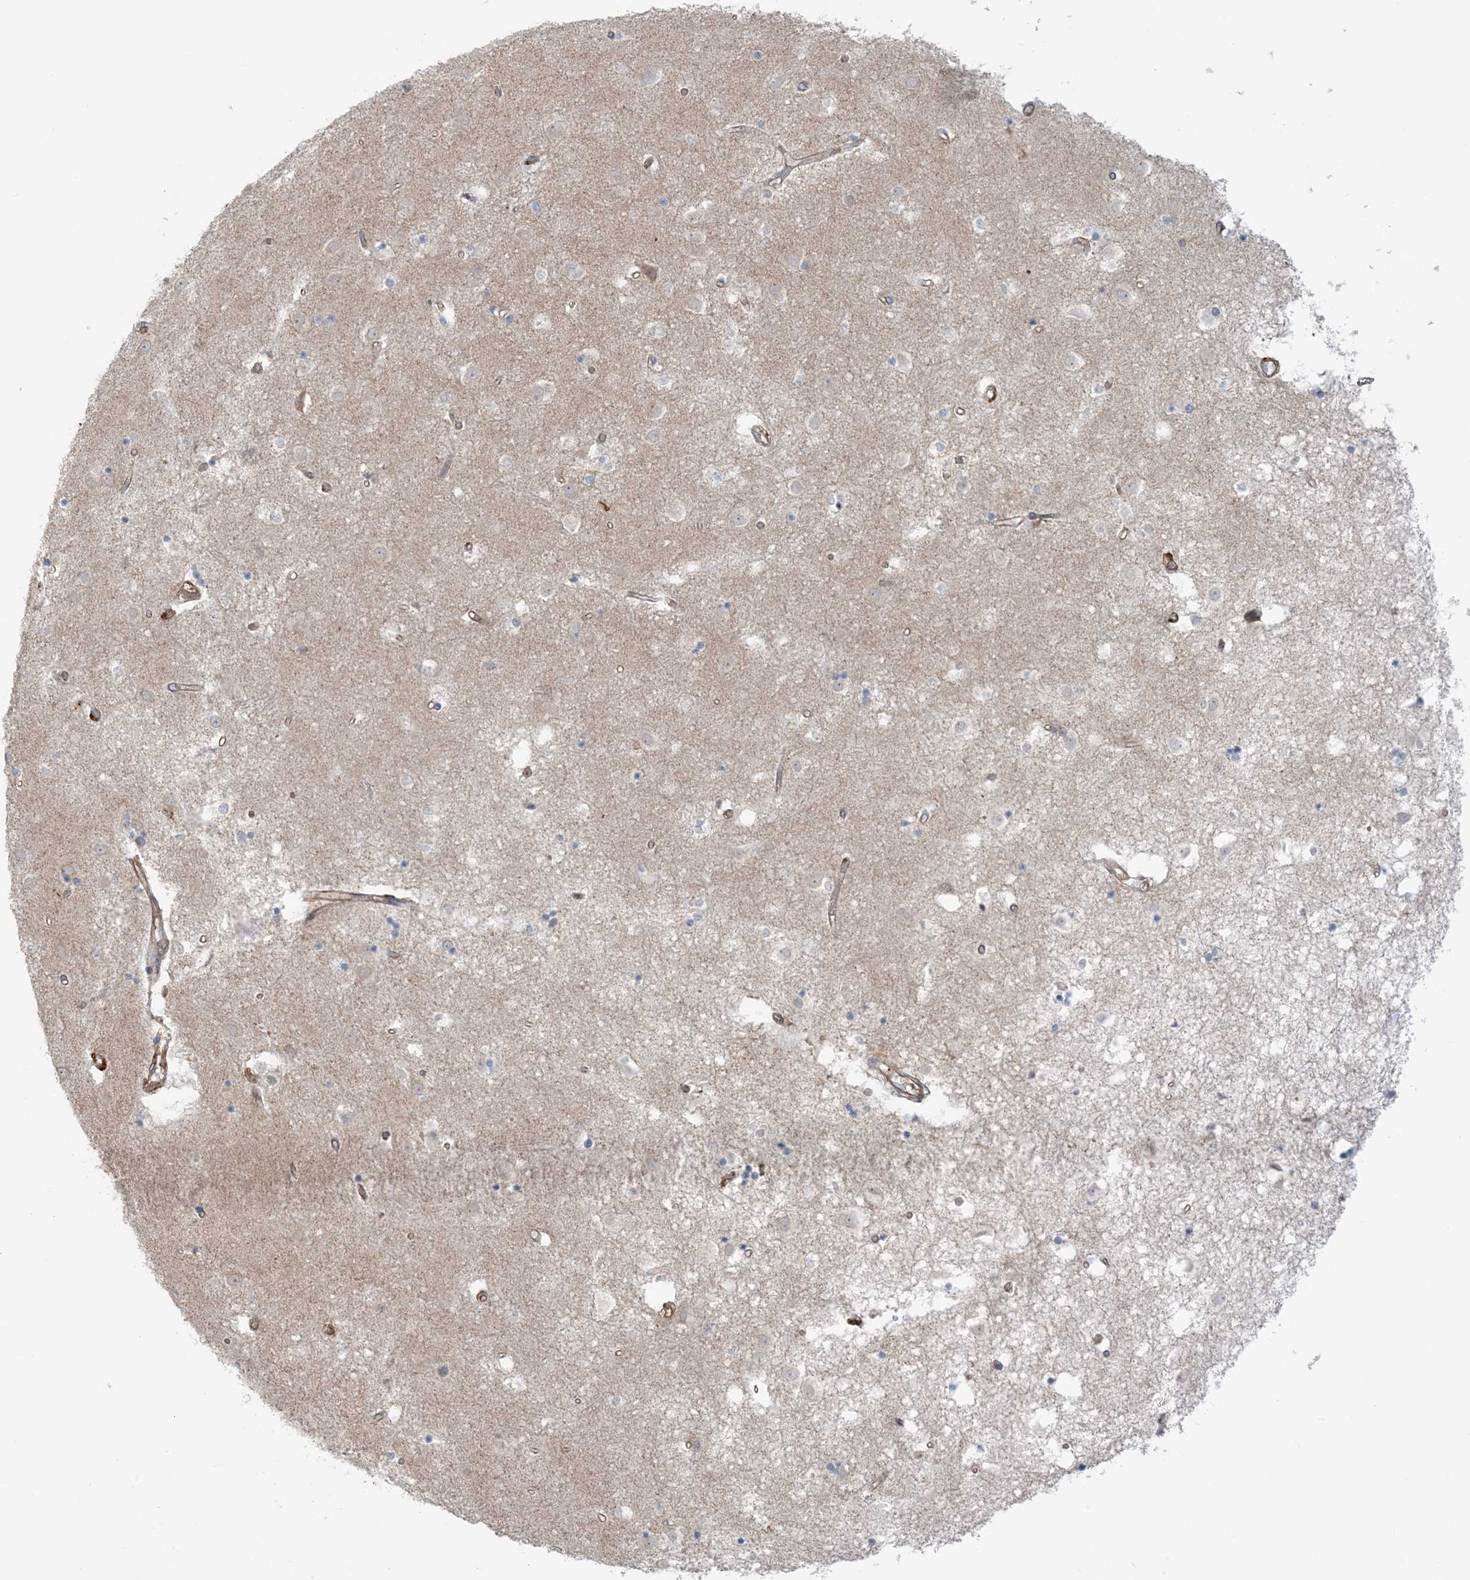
{"staining": {"intensity": "moderate", "quantity": "<25%", "location": "cytoplasmic/membranous"}, "tissue": "caudate", "cell_type": "Glial cells", "image_type": "normal", "snomed": [{"axis": "morphology", "description": "Normal tissue, NOS"}, {"axis": "topography", "description": "Lateral ventricle wall"}], "caption": "This is an image of IHC staining of normal caudate, which shows moderate positivity in the cytoplasmic/membranous of glial cells.", "gene": "ICMT", "patient": {"sex": "male", "age": 45}}